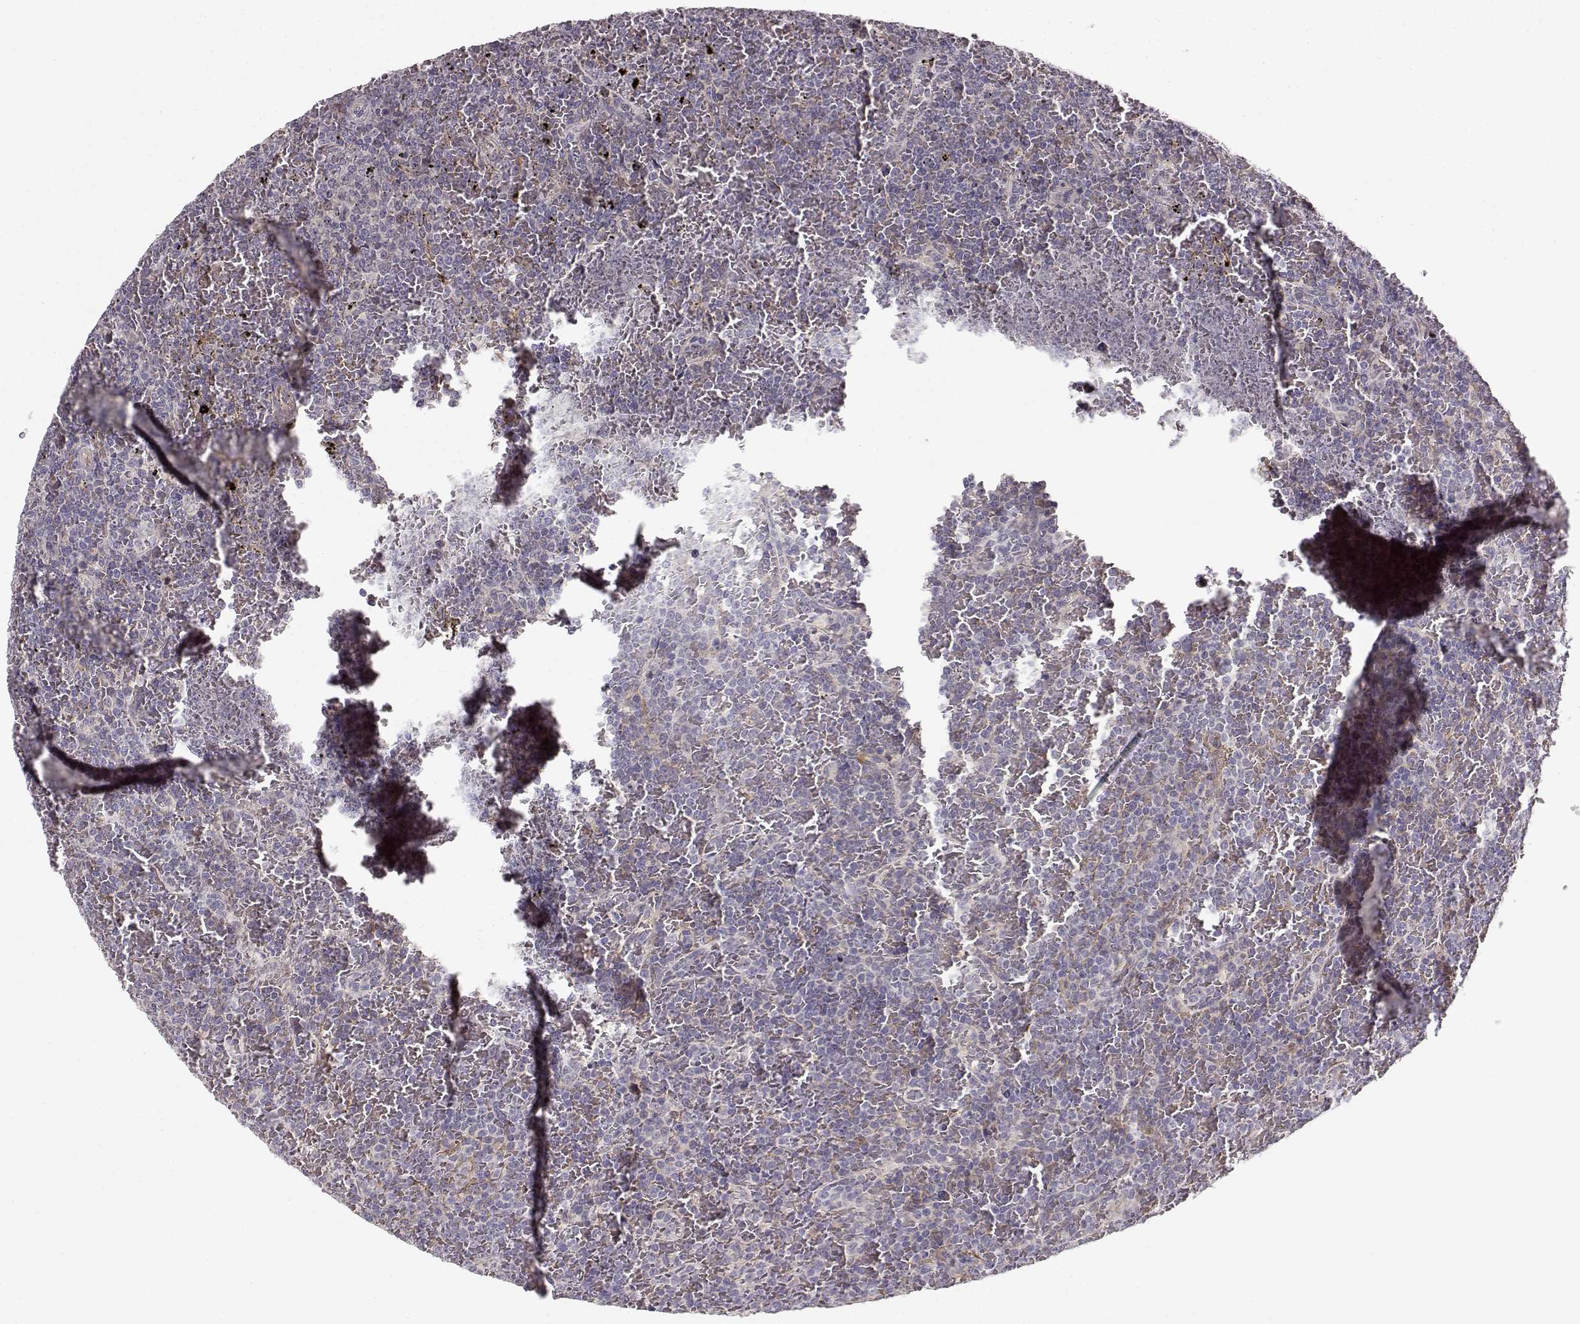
{"staining": {"intensity": "negative", "quantity": "none", "location": "none"}, "tissue": "lymphoma", "cell_type": "Tumor cells", "image_type": "cancer", "snomed": [{"axis": "morphology", "description": "Malignant lymphoma, non-Hodgkin's type, Low grade"}, {"axis": "topography", "description": "Spleen"}], "caption": "Protein analysis of malignant lymphoma, non-Hodgkin's type (low-grade) exhibits no significant staining in tumor cells.", "gene": "RGS9BP", "patient": {"sex": "female", "age": 77}}